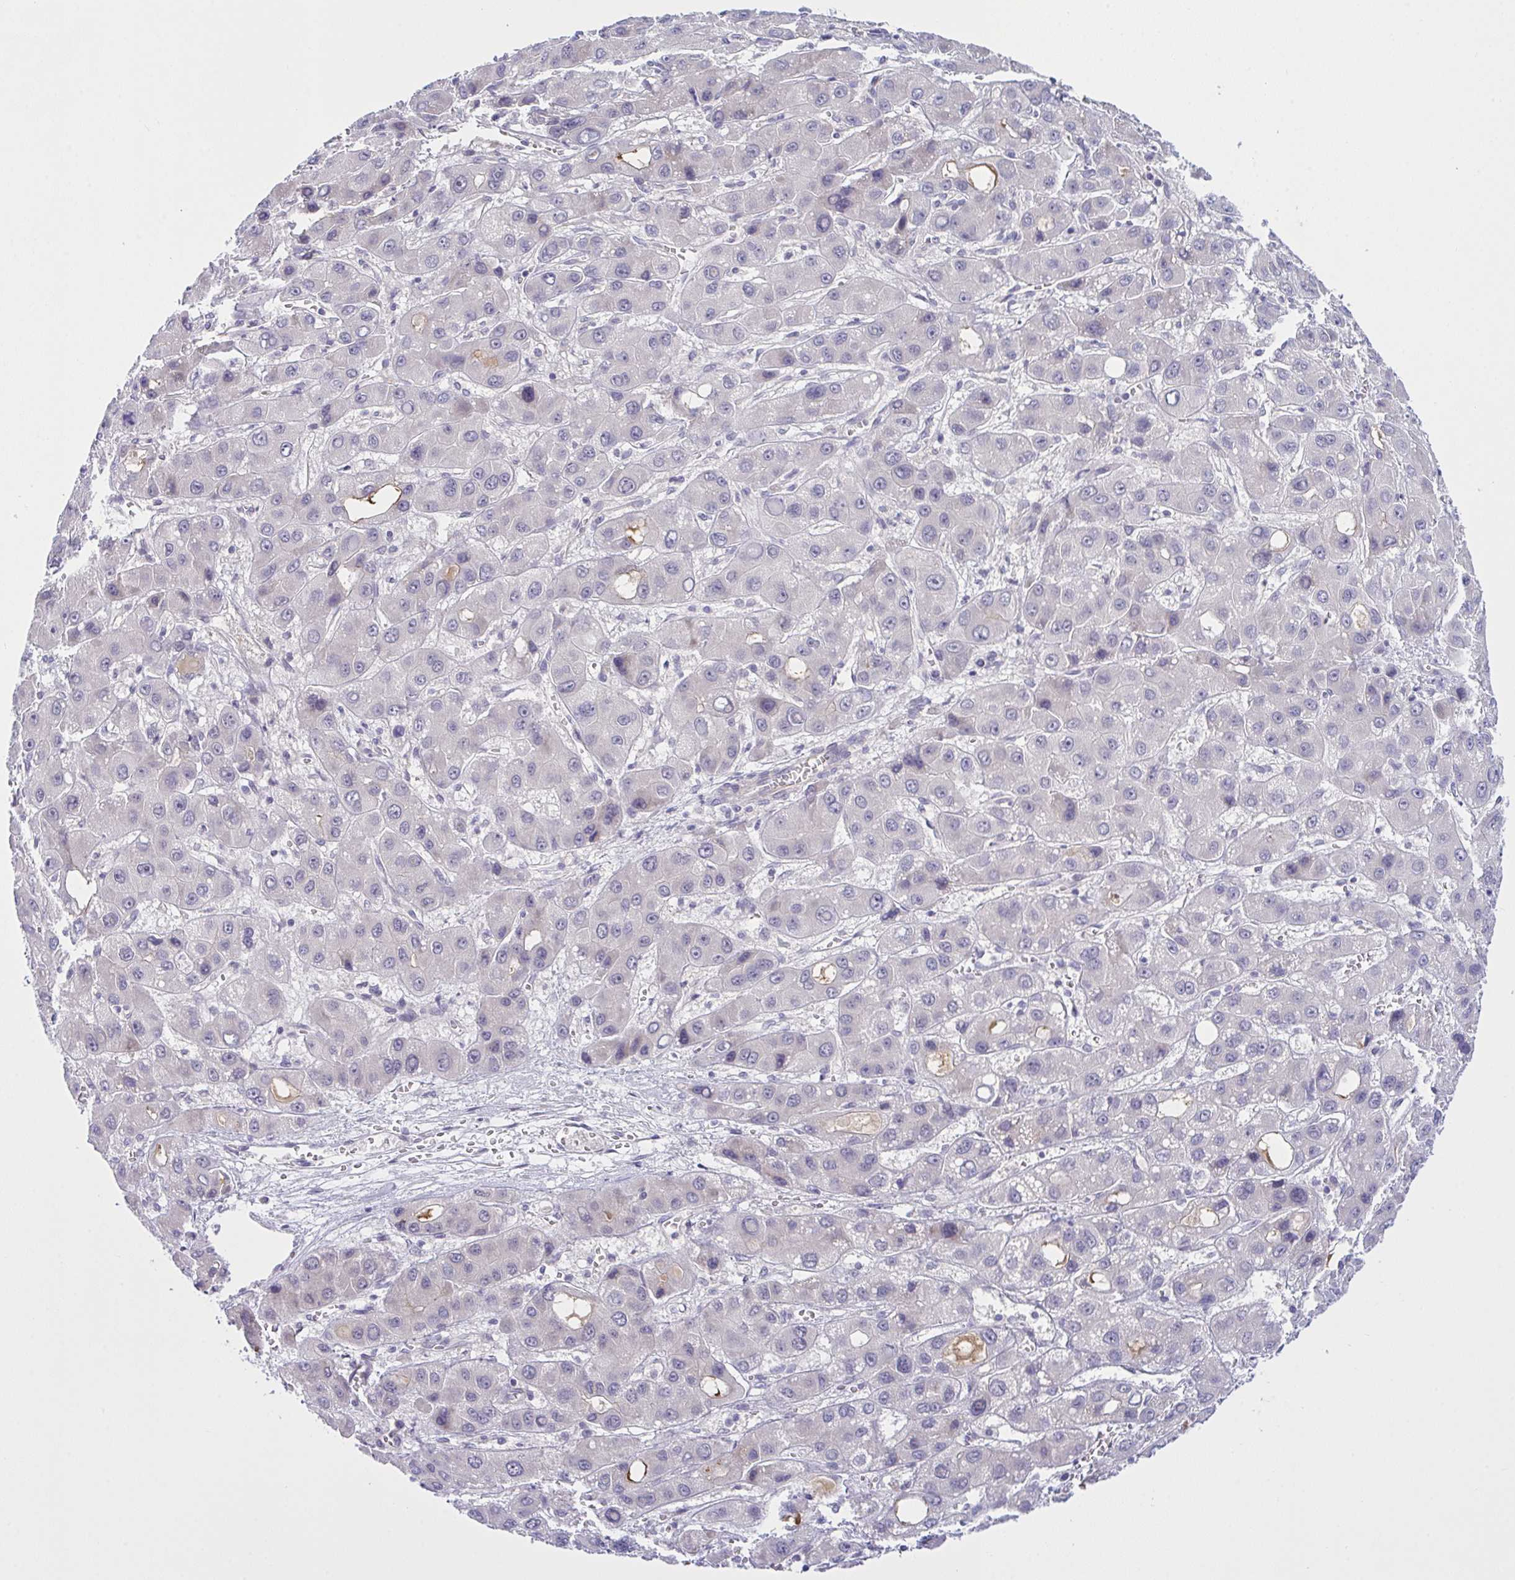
{"staining": {"intensity": "negative", "quantity": "none", "location": "none"}, "tissue": "liver cancer", "cell_type": "Tumor cells", "image_type": "cancer", "snomed": [{"axis": "morphology", "description": "Carcinoma, Hepatocellular, NOS"}, {"axis": "topography", "description": "Liver"}], "caption": "Immunohistochemical staining of human liver cancer demonstrates no significant staining in tumor cells.", "gene": "SYNPO2L", "patient": {"sex": "male", "age": 55}}